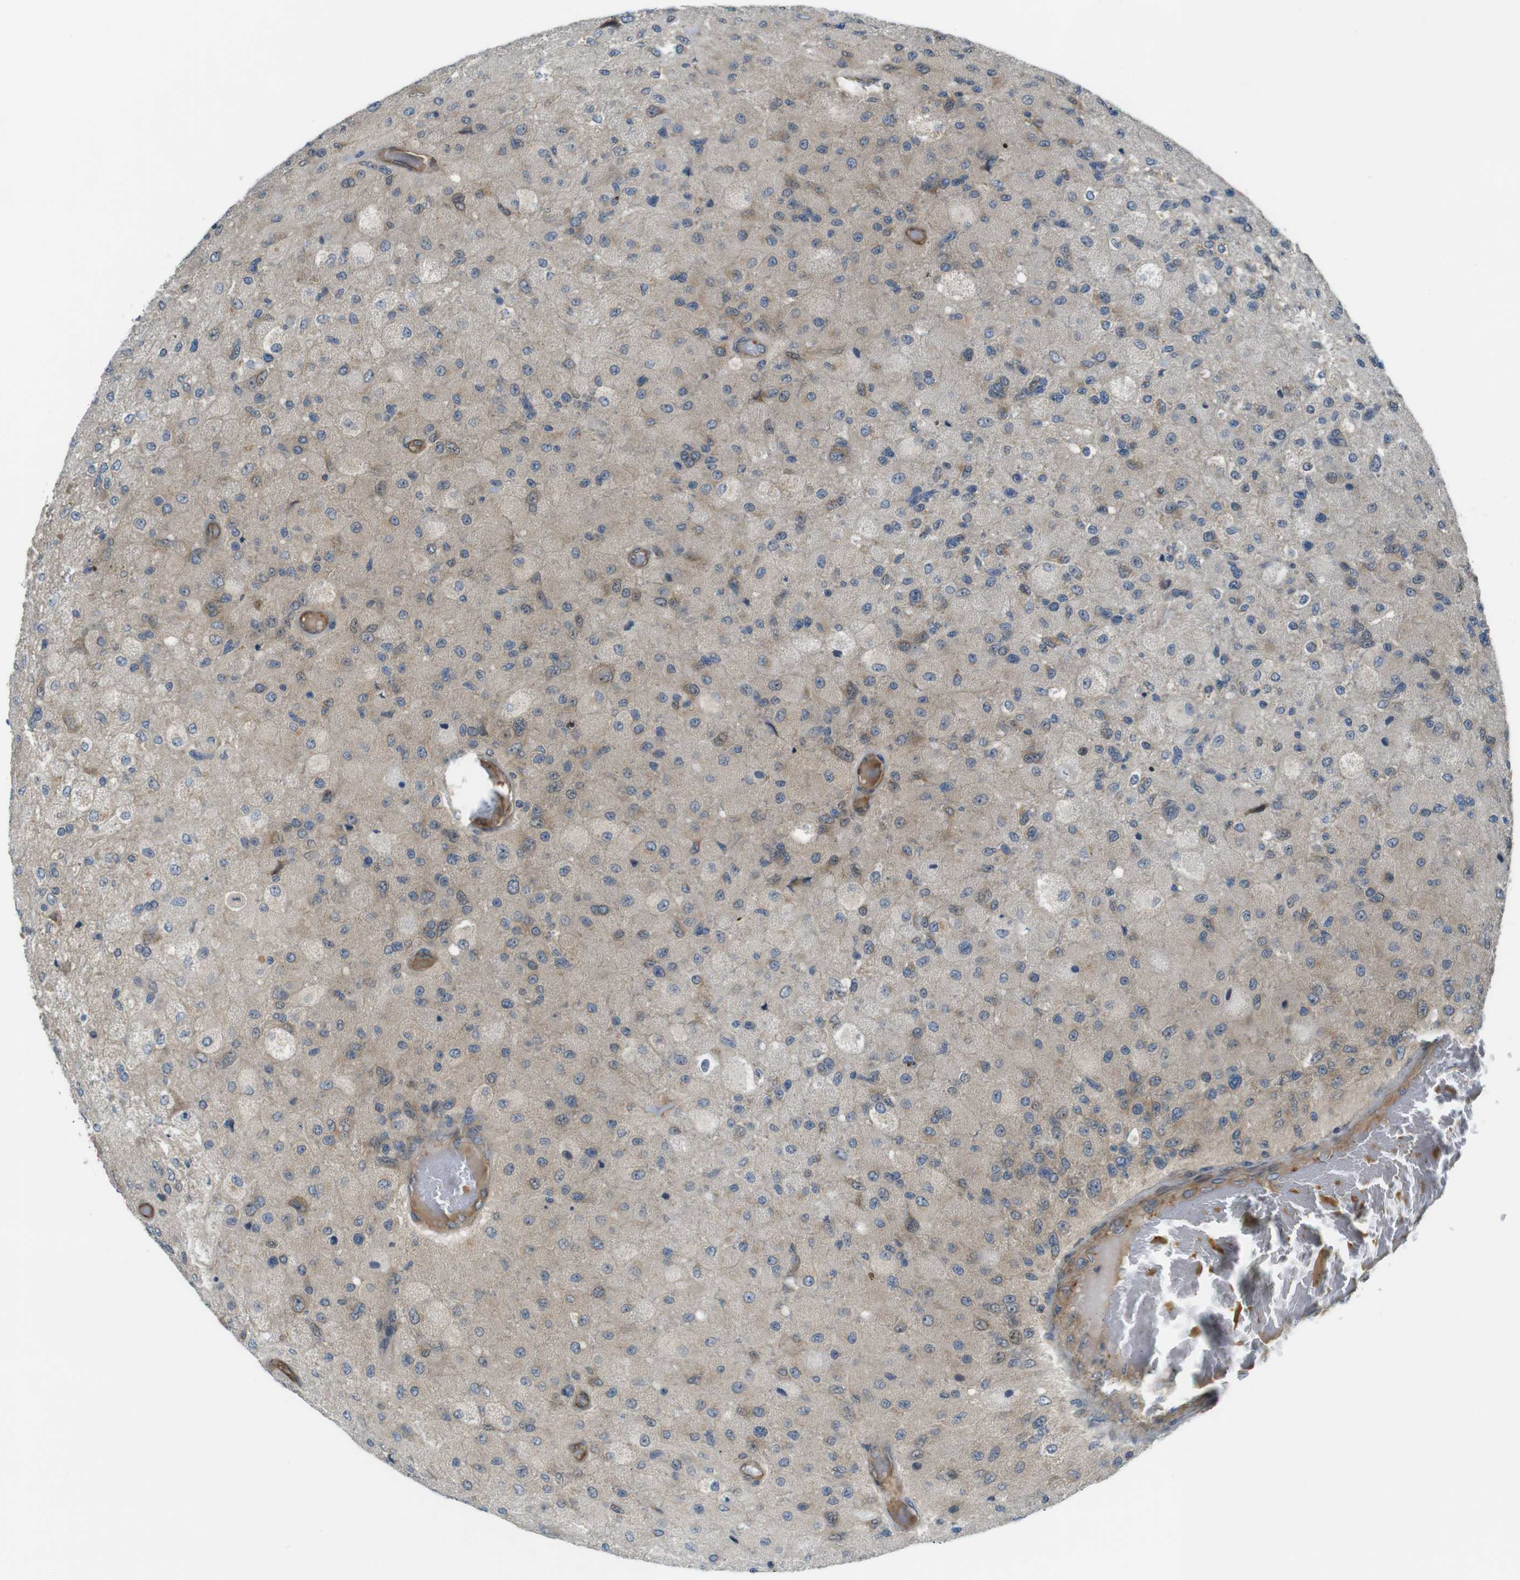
{"staining": {"intensity": "weak", "quantity": "<25%", "location": "cytoplasmic/membranous"}, "tissue": "glioma", "cell_type": "Tumor cells", "image_type": "cancer", "snomed": [{"axis": "morphology", "description": "Normal tissue, NOS"}, {"axis": "morphology", "description": "Glioma, malignant, High grade"}, {"axis": "topography", "description": "Cerebral cortex"}], "caption": "Glioma stained for a protein using immunohistochemistry reveals no expression tumor cells.", "gene": "TSC1", "patient": {"sex": "male", "age": 77}}